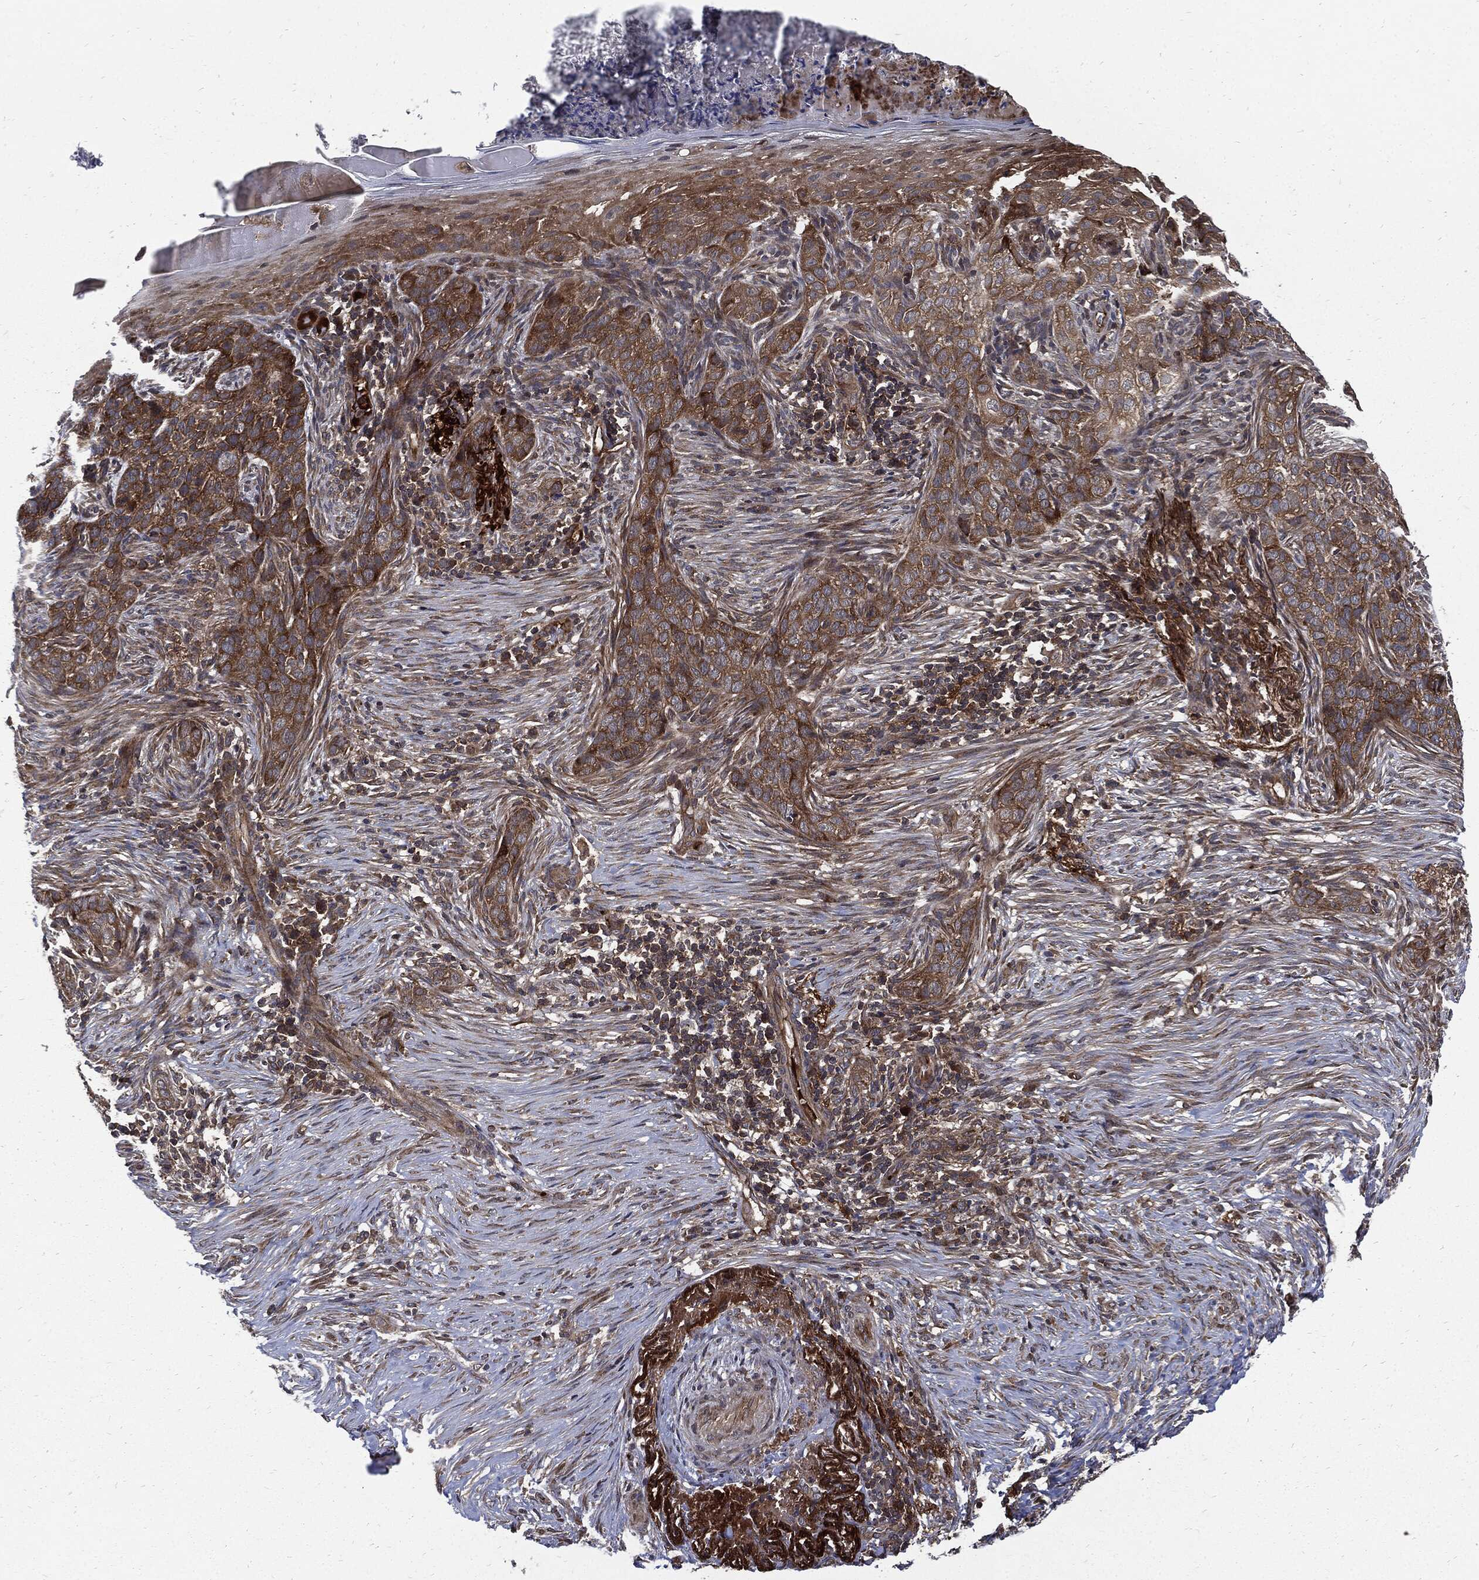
{"staining": {"intensity": "moderate", "quantity": "25%-75%", "location": "cytoplasmic/membranous"}, "tissue": "skin cancer", "cell_type": "Tumor cells", "image_type": "cancer", "snomed": [{"axis": "morphology", "description": "Squamous cell carcinoma, NOS"}, {"axis": "topography", "description": "Skin"}], "caption": "There is medium levels of moderate cytoplasmic/membranous expression in tumor cells of squamous cell carcinoma (skin), as demonstrated by immunohistochemical staining (brown color).", "gene": "CLU", "patient": {"sex": "male", "age": 88}}